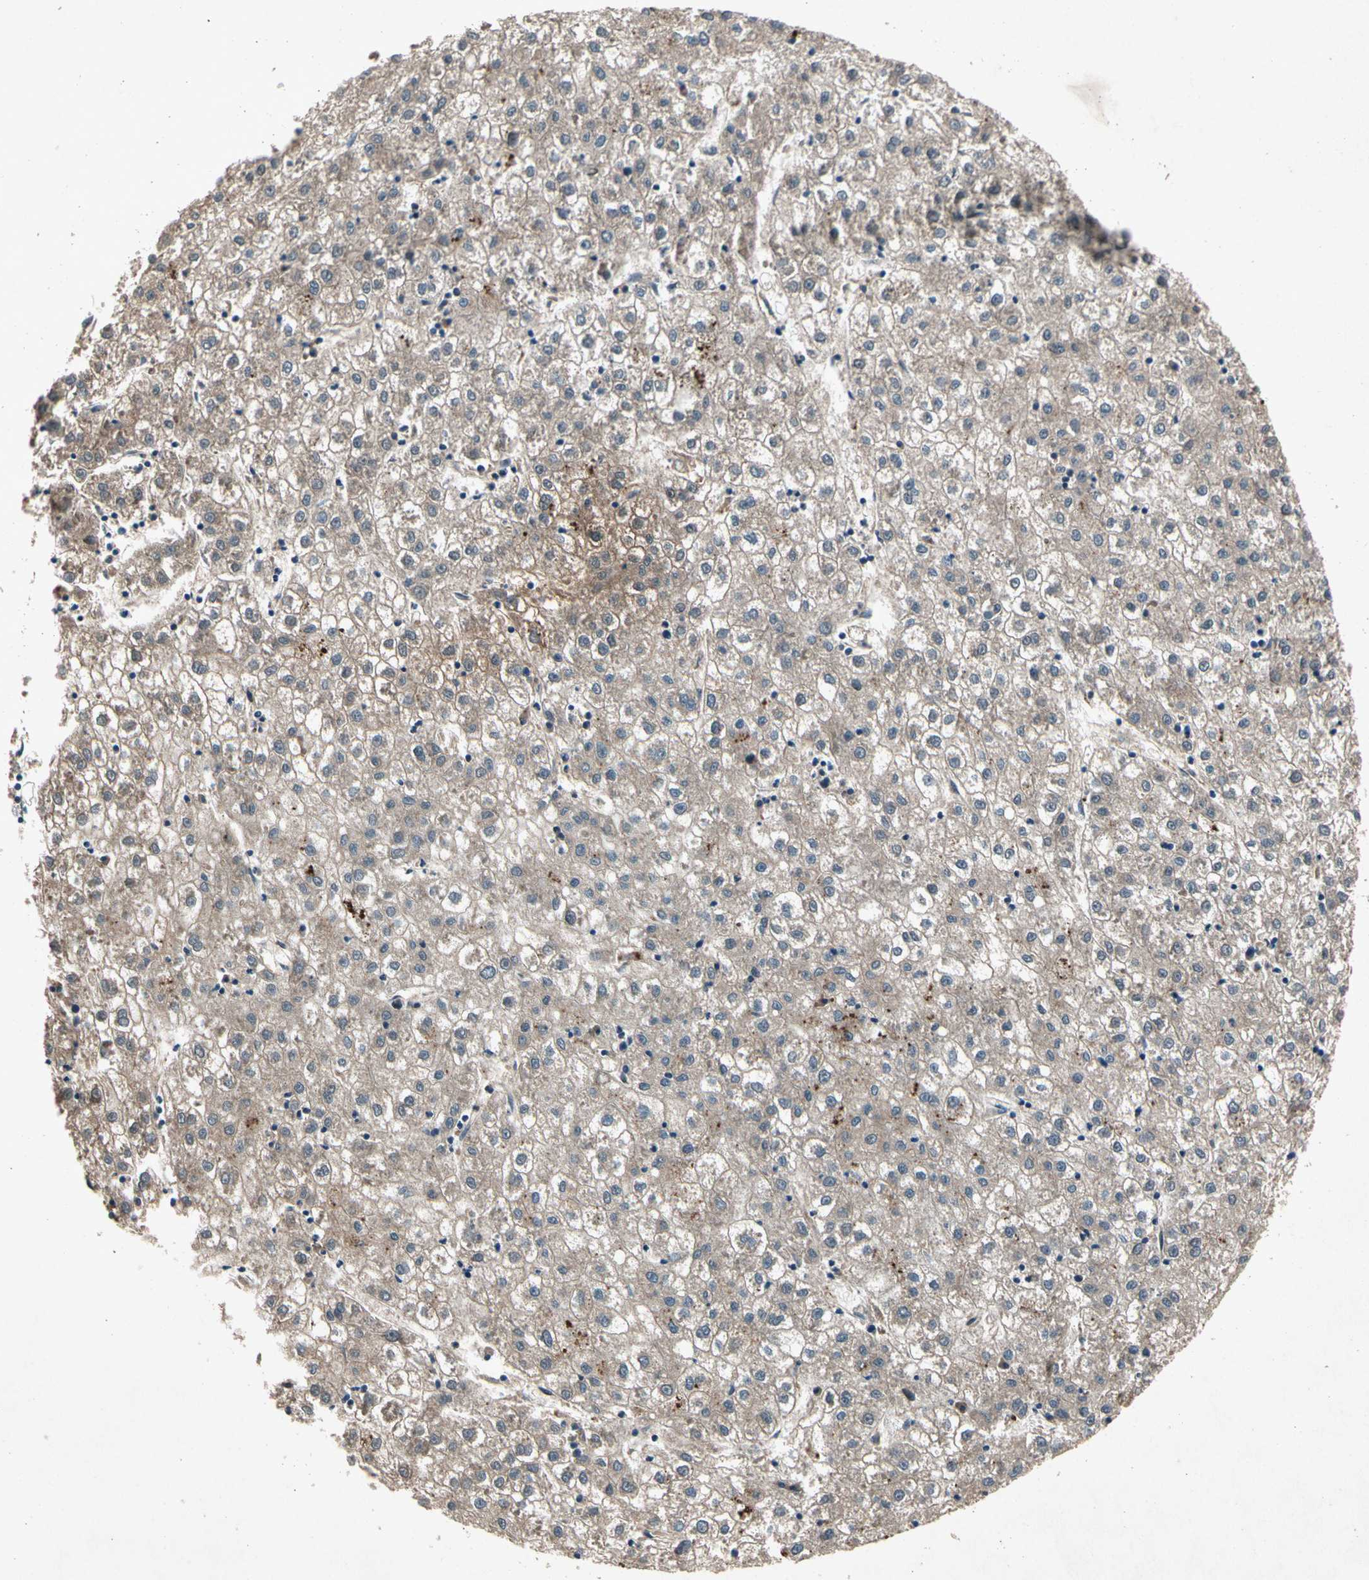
{"staining": {"intensity": "weak", "quantity": "<25%", "location": "cytoplasmic/membranous"}, "tissue": "liver cancer", "cell_type": "Tumor cells", "image_type": "cancer", "snomed": [{"axis": "morphology", "description": "Carcinoma, Hepatocellular, NOS"}, {"axis": "topography", "description": "Liver"}], "caption": "Immunohistochemistry (IHC) micrograph of neoplastic tissue: human hepatocellular carcinoma (liver) stained with DAB (3,3'-diaminobenzidine) demonstrates no significant protein expression in tumor cells. (DAB immunohistochemistry, high magnification).", "gene": "PML", "patient": {"sex": "male", "age": 72}}